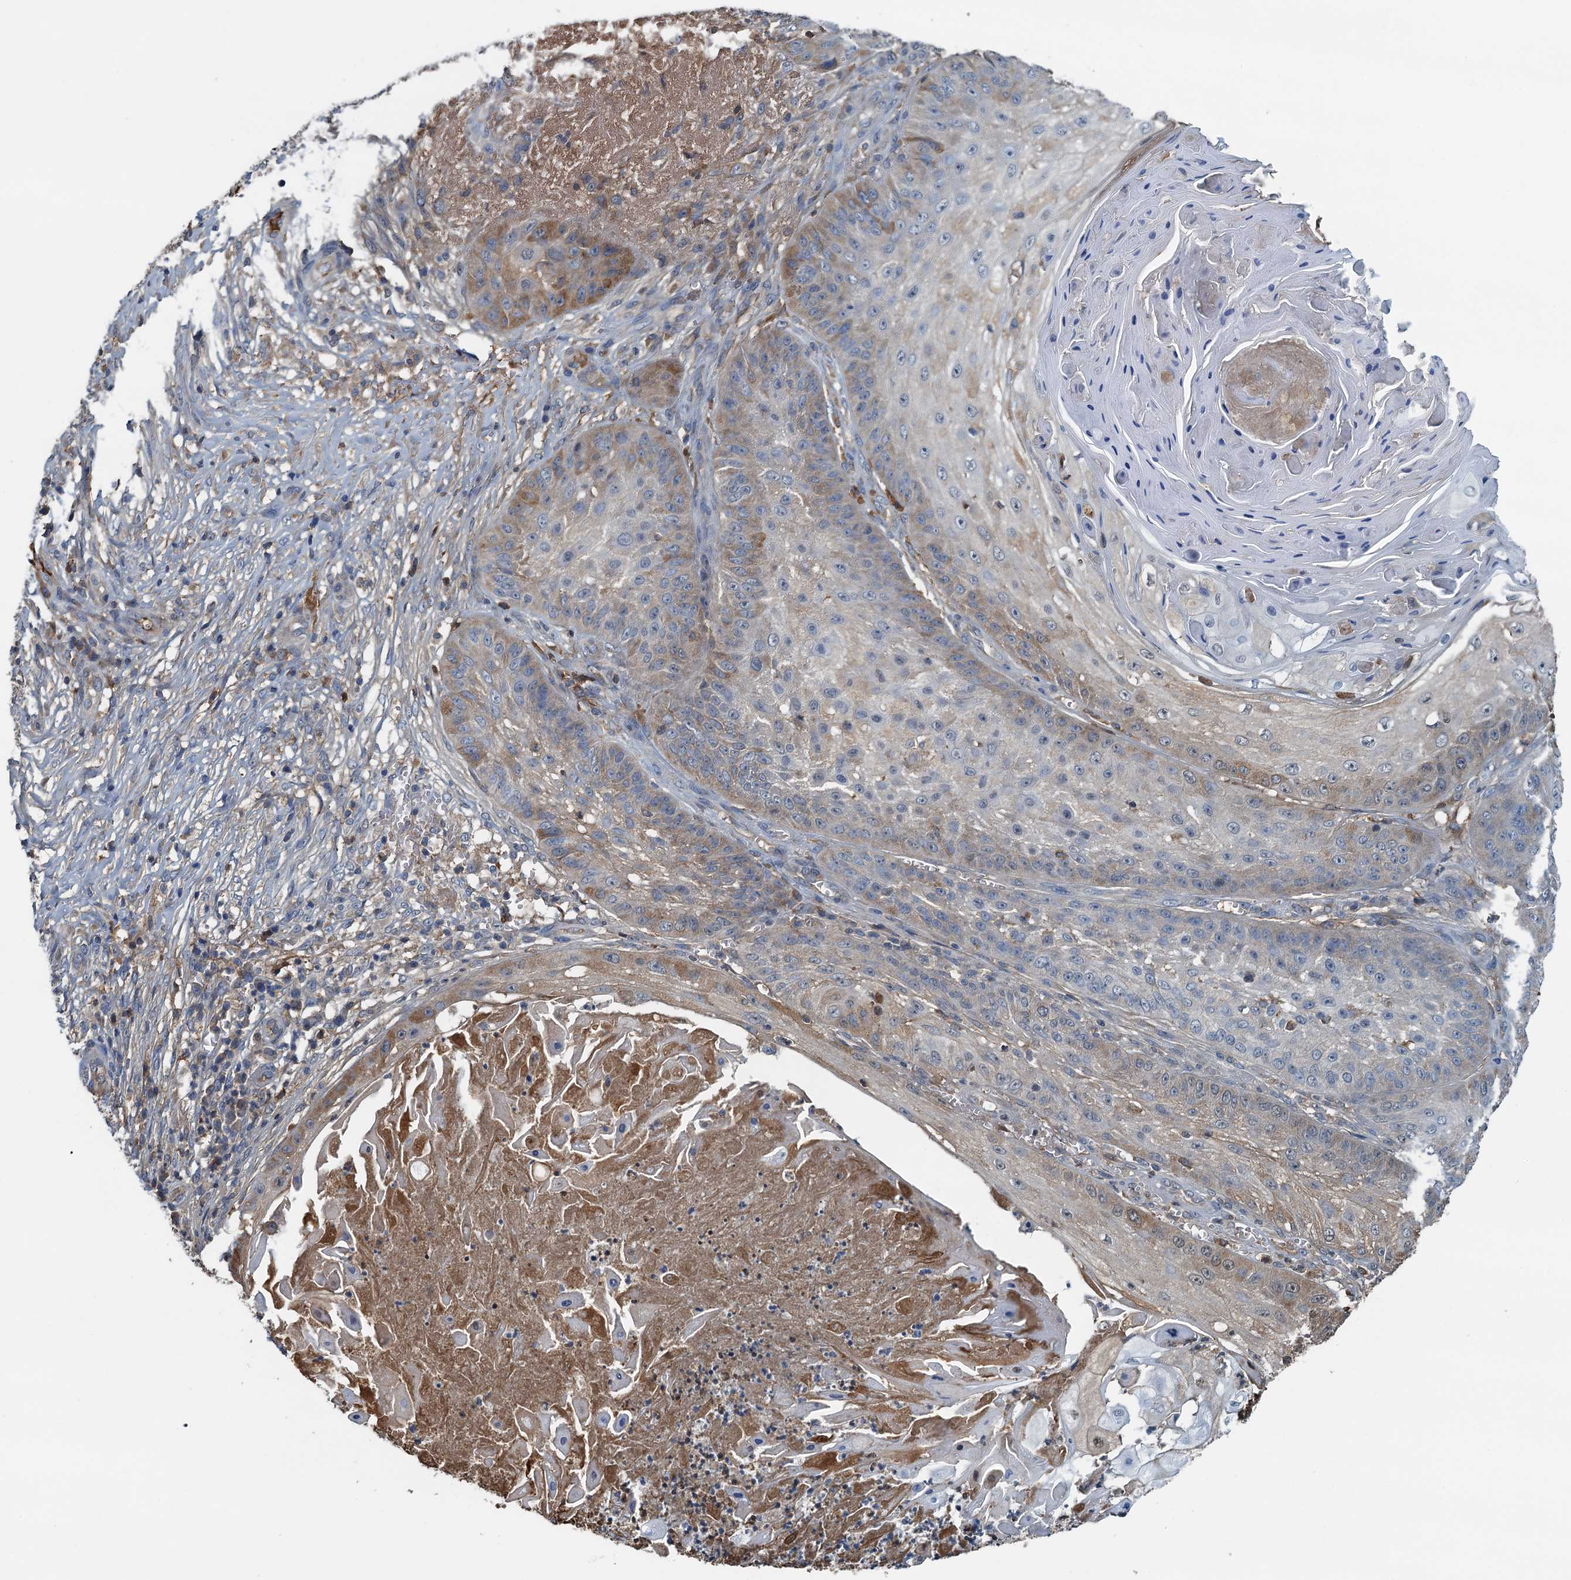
{"staining": {"intensity": "moderate", "quantity": "<25%", "location": "cytoplasmic/membranous"}, "tissue": "skin cancer", "cell_type": "Tumor cells", "image_type": "cancer", "snomed": [{"axis": "morphology", "description": "Squamous cell carcinoma, NOS"}, {"axis": "topography", "description": "Skin"}], "caption": "Skin cancer tissue shows moderate cytoplasmic/membranous staining in approximately <25% of tumor cells, visualized by immunohistochemistry.", "gene": "LSM14B", "patient": {"sex": "male", "age": 70}}